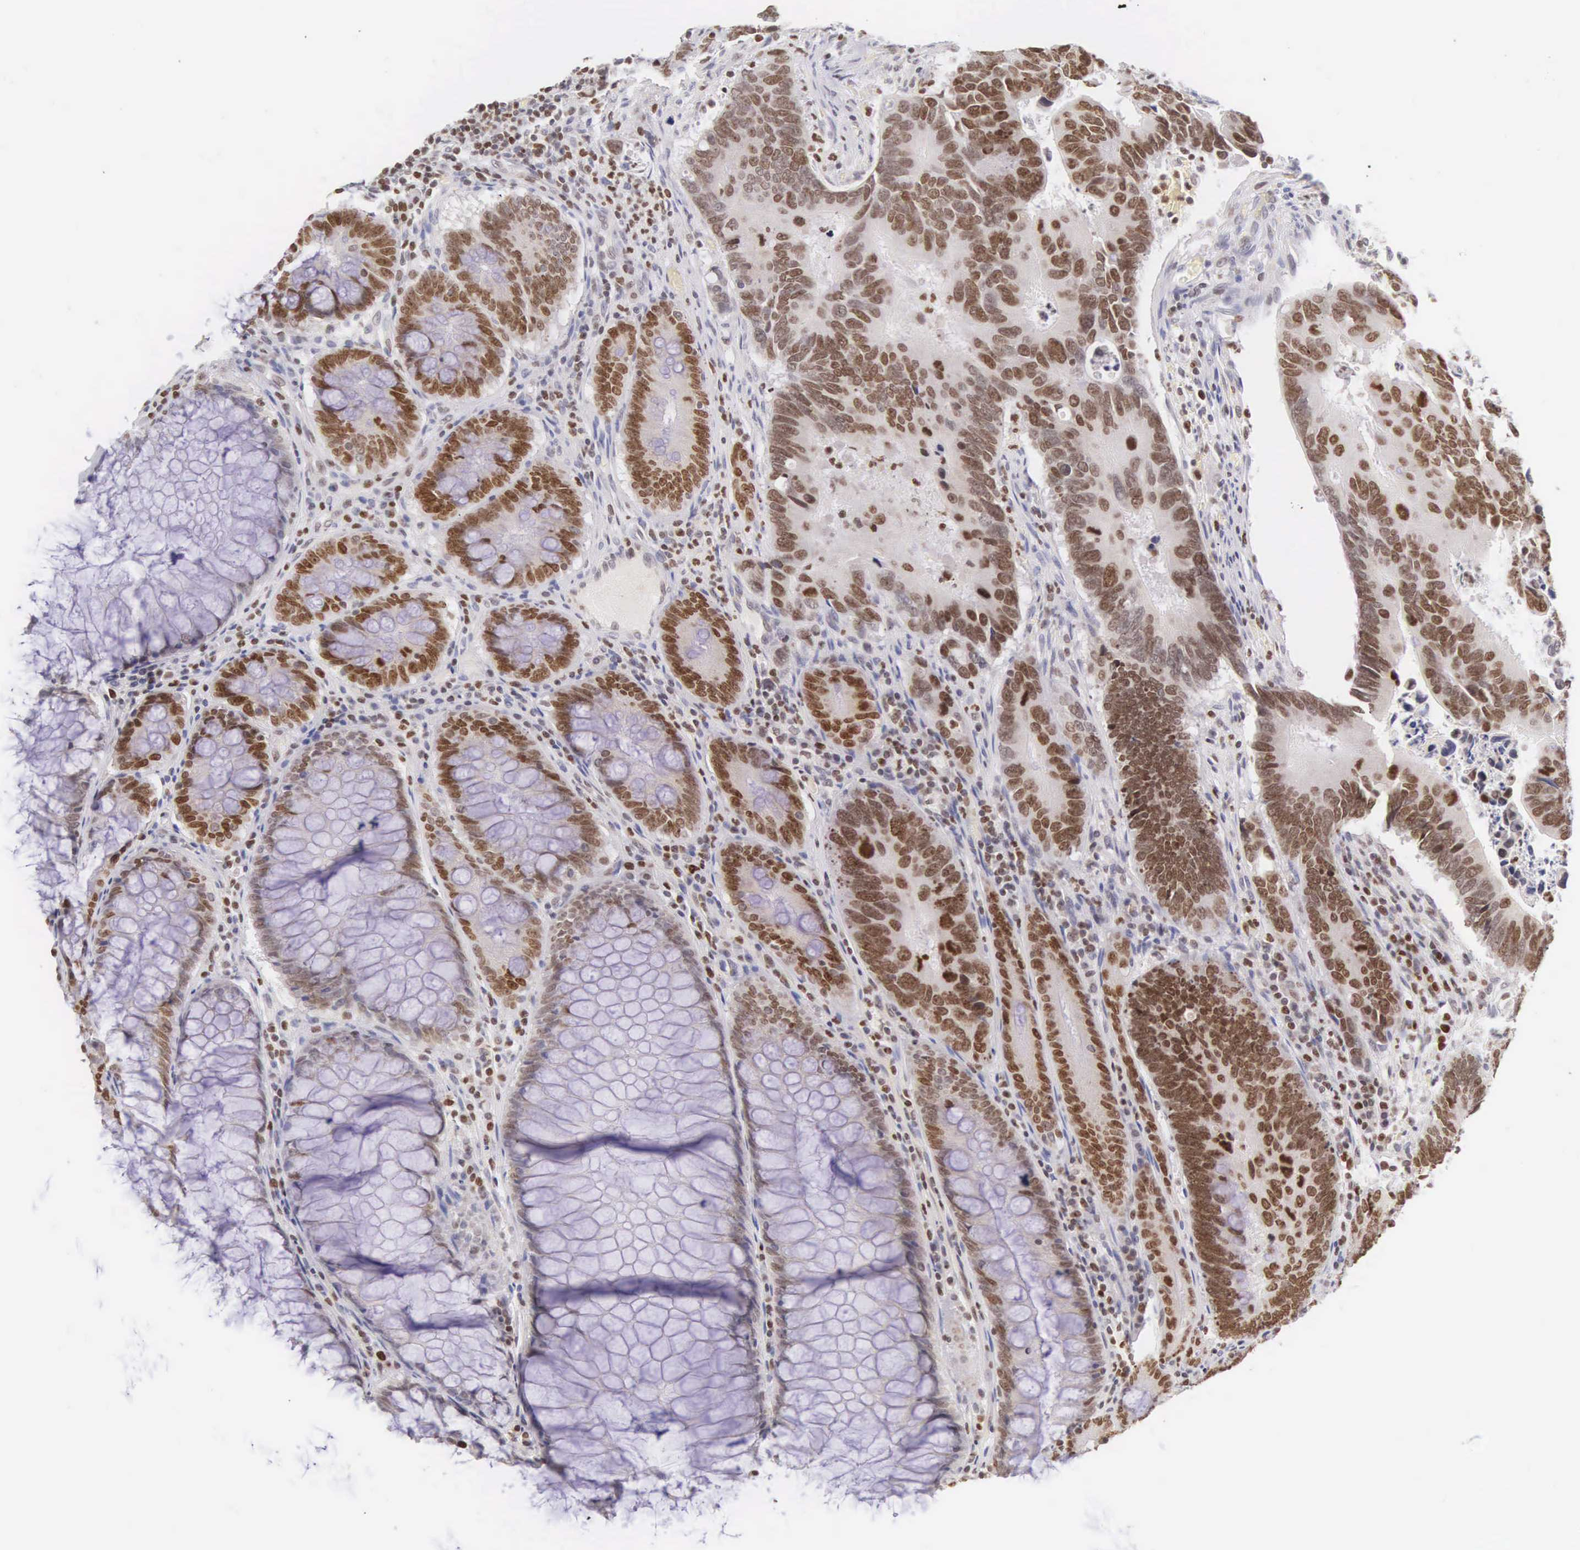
{"staining": {"intensity": "strong", "quantity": ">75%", "location": "nuclear"}, "tissue": "colorectal cancer", "cell_type": "Tumor cells", "image_type": "cancer", "snomed": [{"axis": "morphology", "description": "Adenocarcinoma, NOS"}, {"axis": "topography", "description": "Colon"}], "caption": "IHC staining of colorectal cancer (adenocarcinoma), which displays high levels of strong nuclear expression in about >75% of tumor cells indicating strong nuclear protein expression. The staining was performed using DAB (brown) for protein detection and nuclei were counterstained in hematoxylin (blue).", "gene": "VRK1", "patient": {"sex": "male", "age": 49}}